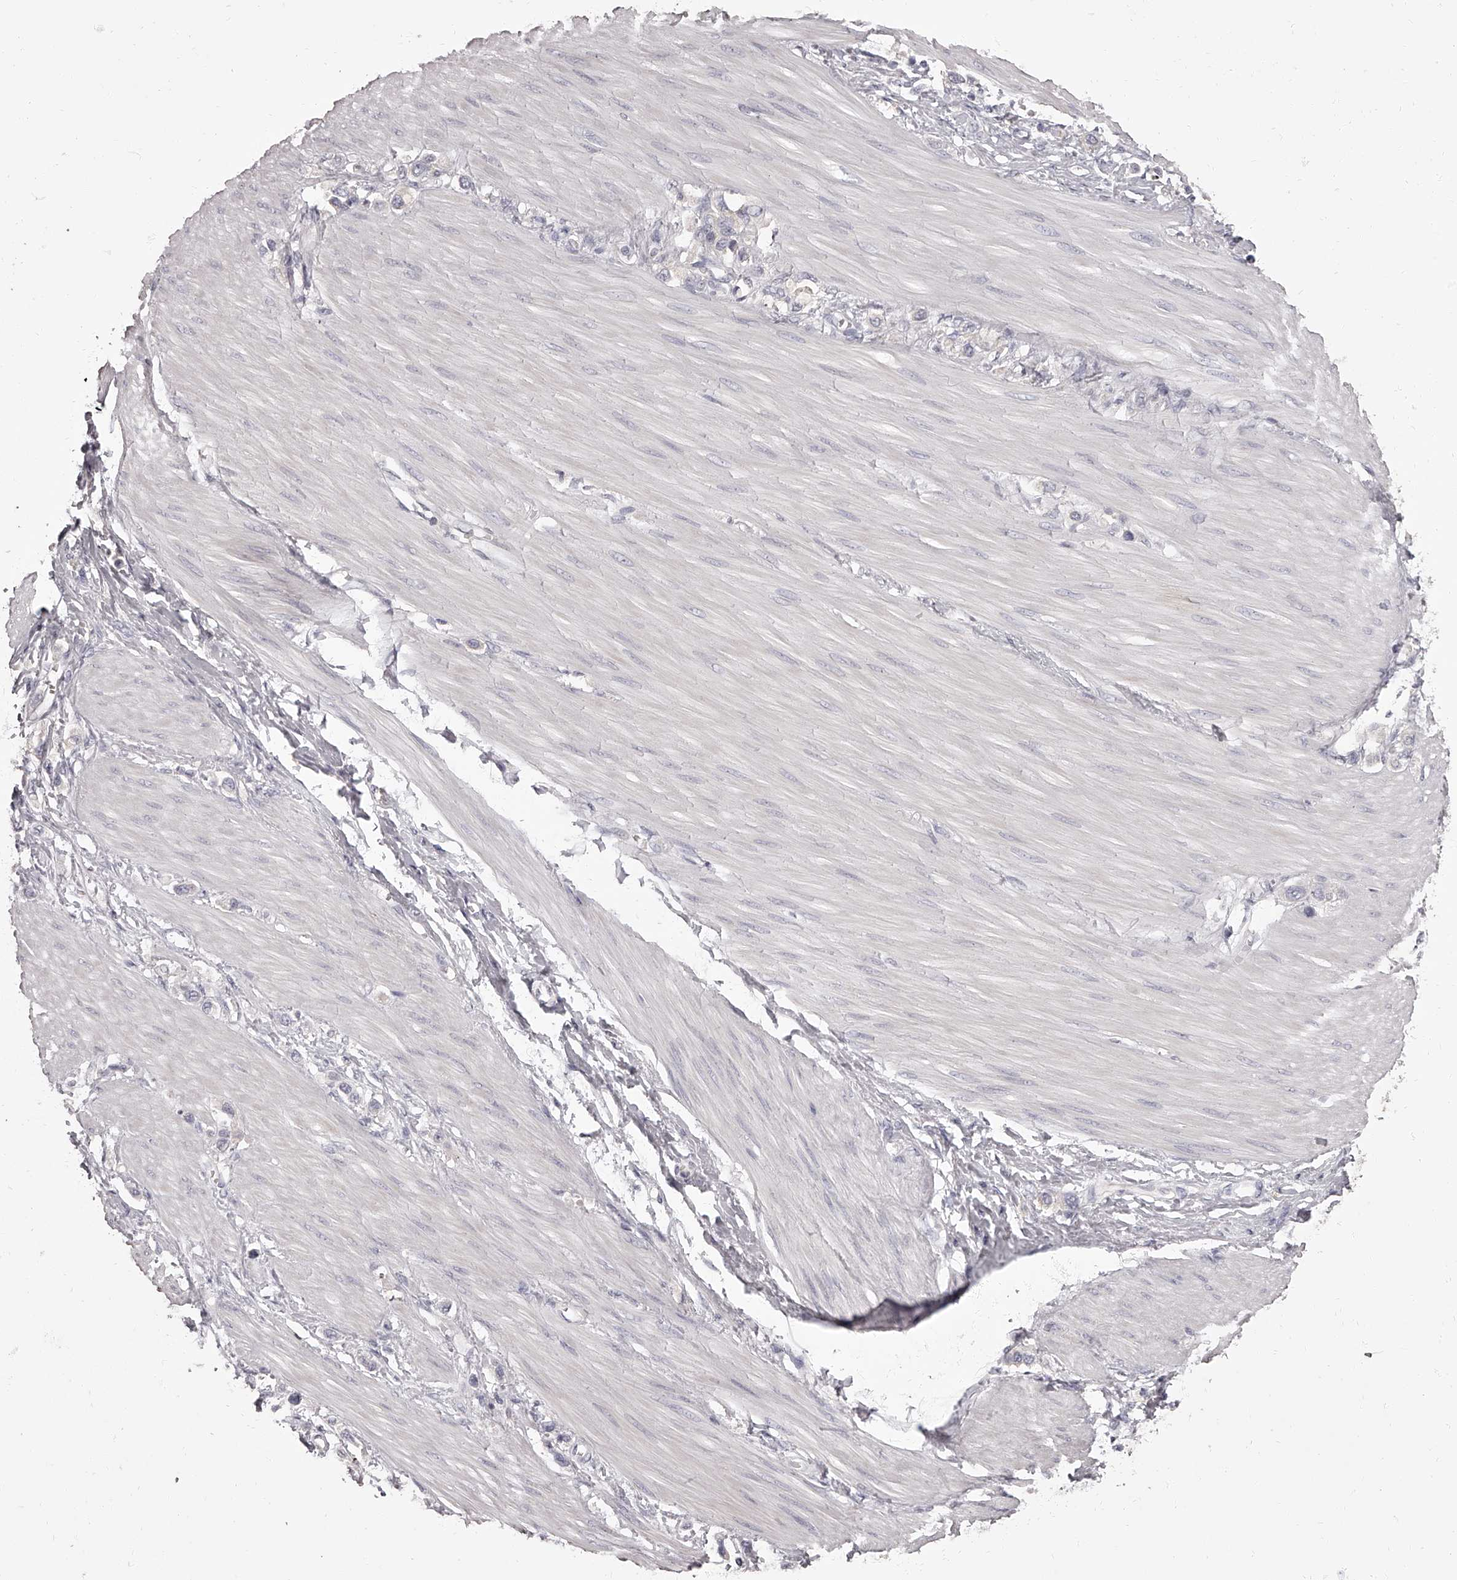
{"staining": {"intensity": "negative", "quantity": "none", "location": "none"}, "tissue": "stomach cancer", "cell_type": "Tumor cells", "image_type": "cancer", "snomed": [{"axis": "morphology", "description": "Adenocarcinoma, NOS"}, {"axis": "topography", "description": "Stomach"}], "caption": "Immunohistochemical staining of stomach cancer (adenocarcinoma) reveals no significant positivity in tumor cells.", "gene": "APEH", "patient": {"sex": "female", "age": 65}}